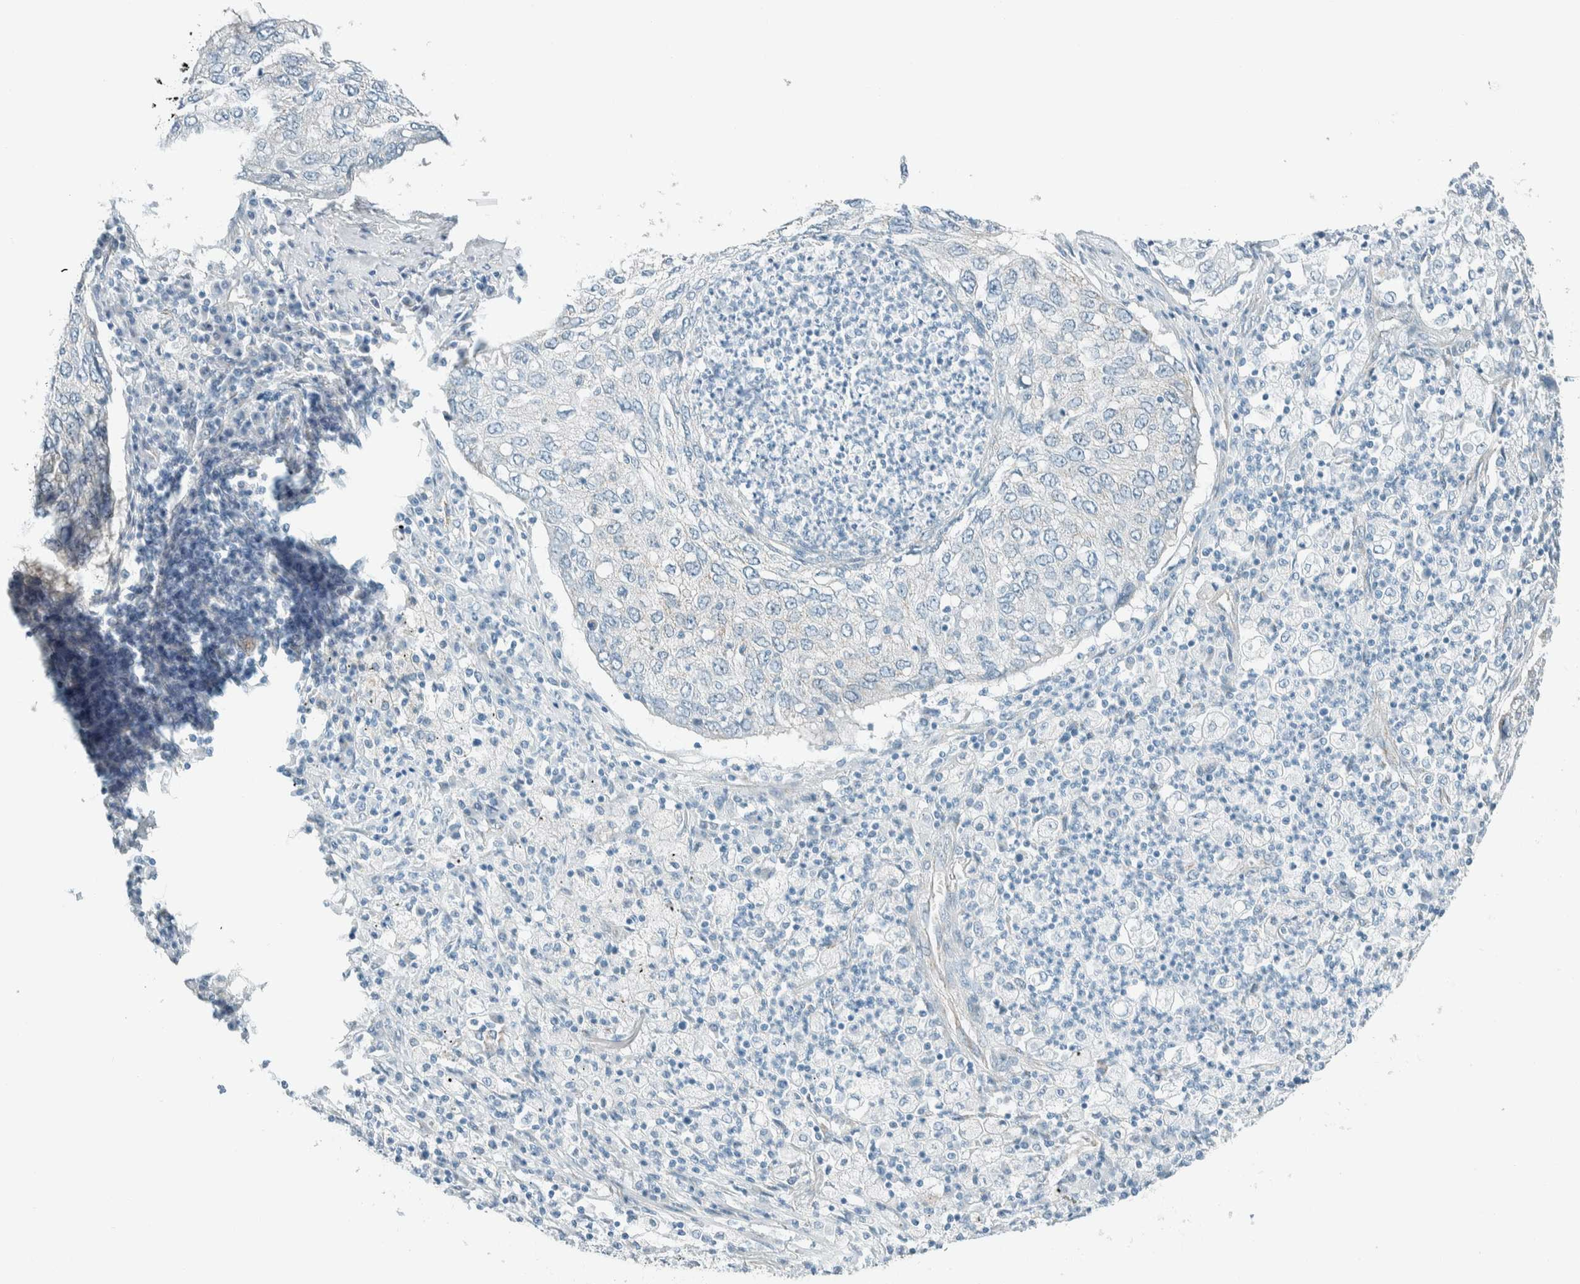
{"staining": {"intensity": "negative", "quantity": "none", "location": "none"}, "tissue": "lung cancer", "cell_type": "Tumor cells", "image_type": "cancer", "snomed": [{"axis": "morphology", "description": "Squamous cell carcinoma, NOS"}, {"axis": "topography", "description": "Lung"}], "caption": "High magnification brightfield microscopy of lung cancer (squamous cell carcinoma) stained with DAB (3,3'-diaminobenzidine) (brown) and counterstained with hematoxylin (blue): tumor cells show no significant staining. The staining is performed using DAB brown chromogen with nuclei counter-stained in using hematoxylin.", "gene": "ALDH7A1", "patient": {"sex": "female", "age": 63}}